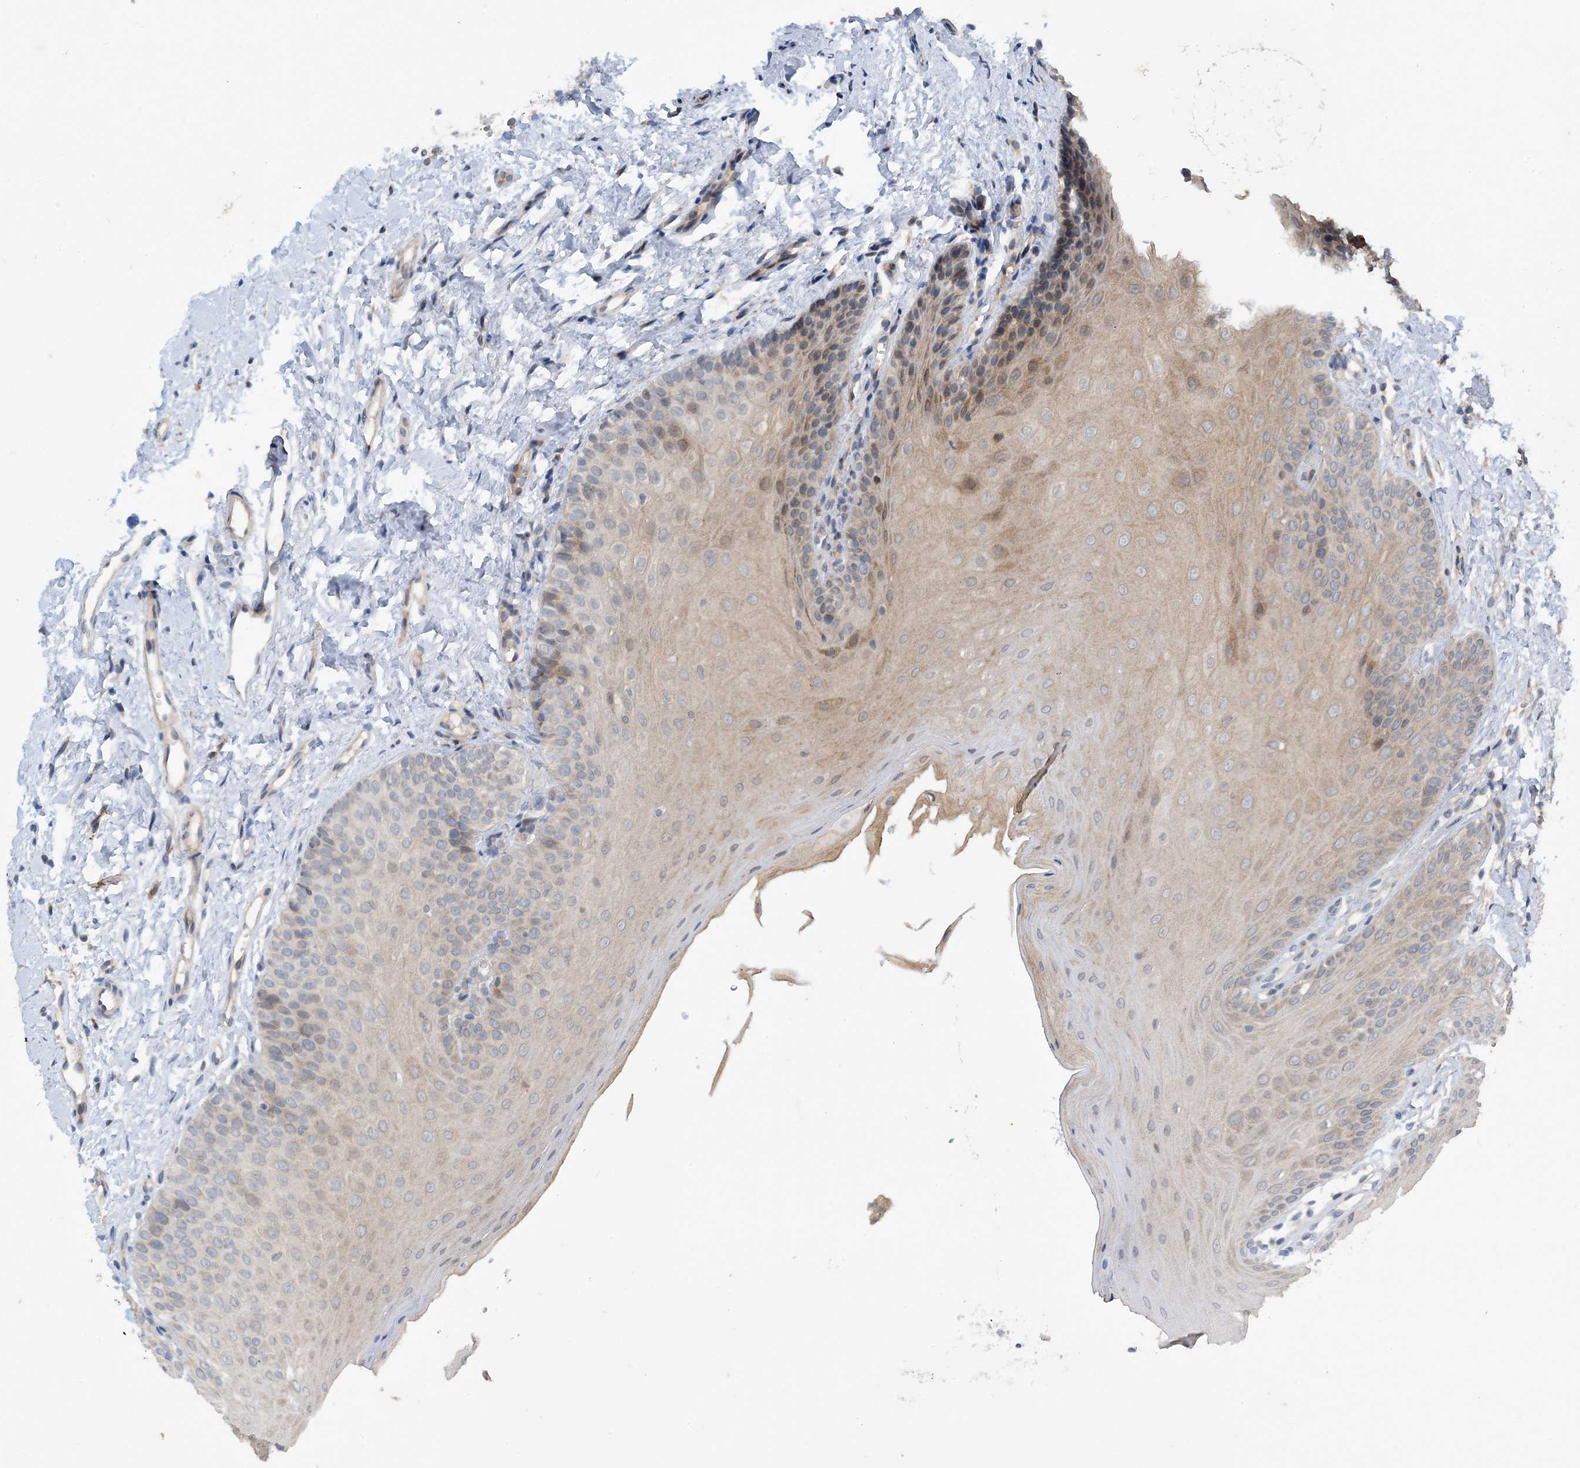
{"staining": {"intensity": "moderate", "quantity": "25%-75%", "location": "cytoplasmic/membranous"}, "tissue": "oral mucosa", "cell_type": "Squamous epithelial cells", "image_type": "normal", "snomed": [{"axis": "morphology", "description": "Normal tissue, NOS"}, {"axis": "topography", "description": "Oral tissue"}], "caption": "An image of oral mucosa stained for a protein demonstrates moderate cytoplasmic/membranous brown staining in squamous epithelial cells.", "gene": "PHOSPHO2", "patient": {"sex": "female", "age": 68}}